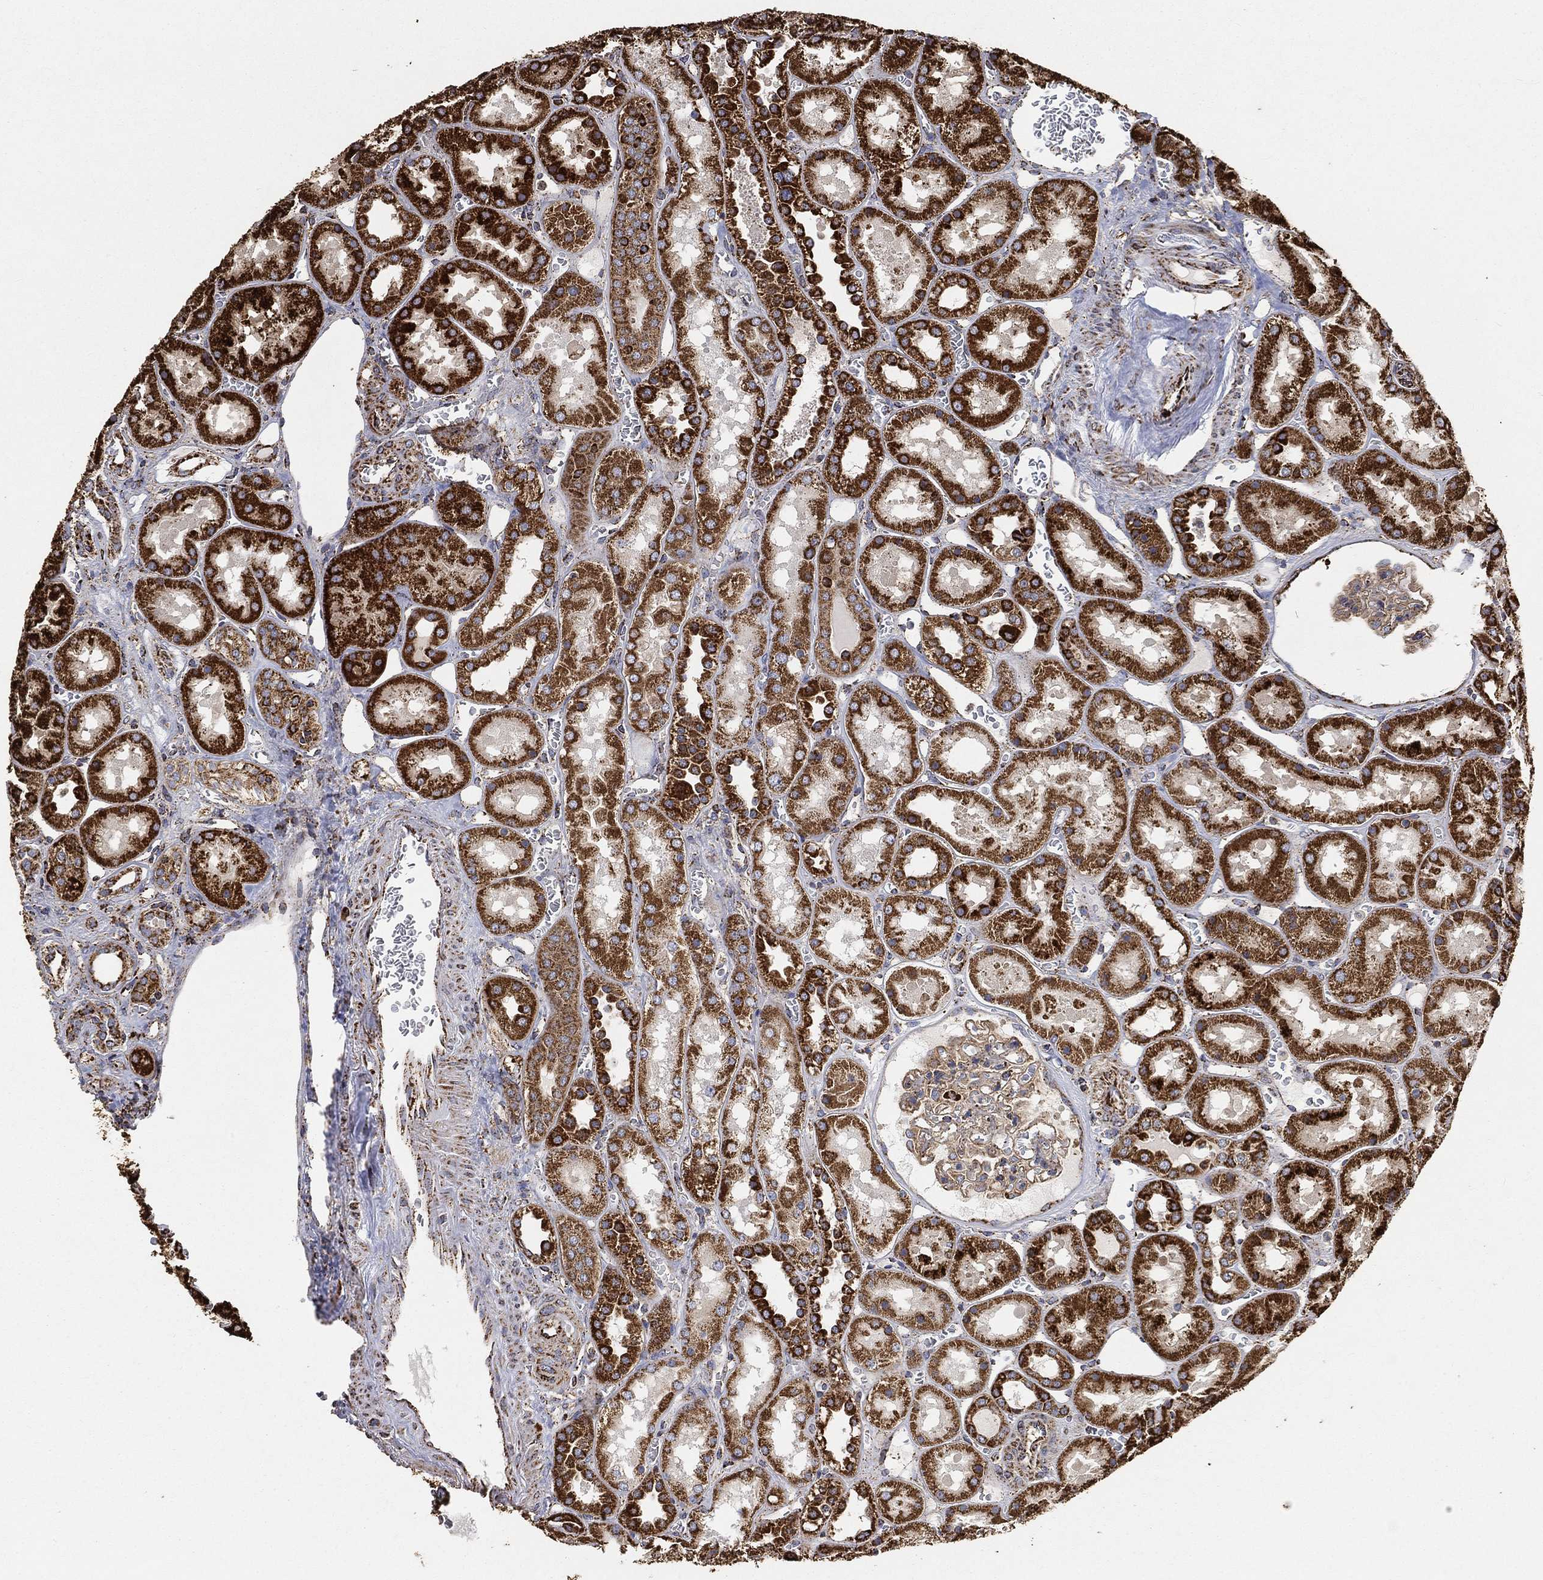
{"staining": {"intensity": "moderate", "quantity": ">75%", "location": "cytoplasmic/membranous"}, "tissue": "kidney", "cell_type": "Cells in glomeruli", "image_type": "normal", "snomed": [{"axis": "morphology", "description": "Normal tissue, NOS"}, {"axis": "topography", "description": "Kidney"}], "caption": "Immunohistochemistry (IHC) histopathology image of unremarkable kidney: kidney stained using immunohistochemistry (IHC) reveals medium levels of moderate protein expression localized specifically in the cytoplasmic/membranous of cells in glomeruli, appearing as a cytoplasmic/membranous brown color.", "gene": "SLC38A7", "patient": {"sex": "male", "age": 73}}